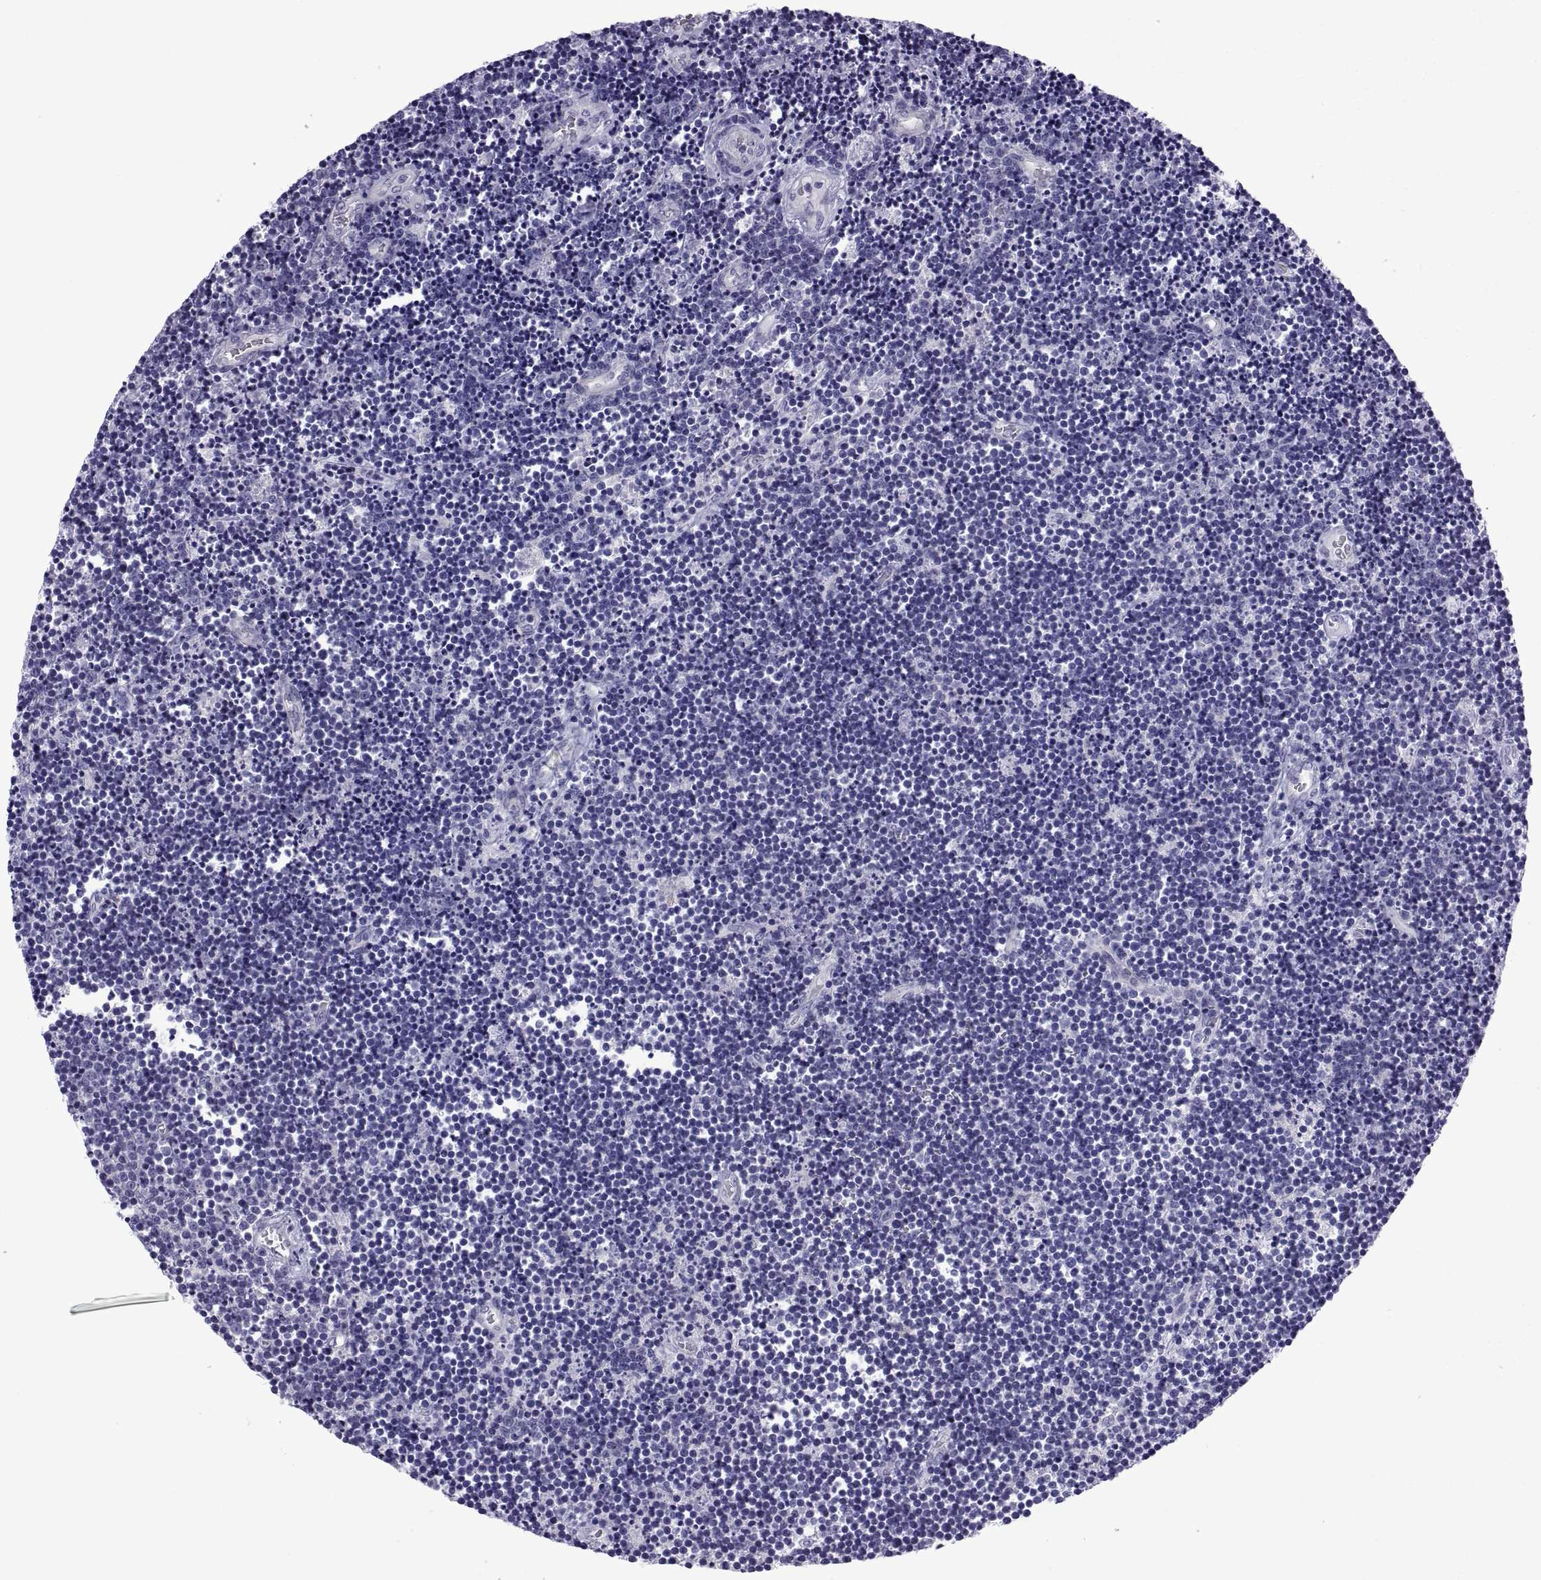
{"staining": {"intensity": "negative", "quantity": "none", "location": "none"}, "tissue": "lymphoma", "cell_type": "Tumor cells", "image_type": "cancer", "snomed": [{"axis": "morphology", "description": "Malignant lymphoma, non-Hodgkin's type, Low grade"}, {"axis": "topography", "description": "Brain"}], "caption": "IHC image of neoplastic tissue: human lymphoma stained with DAB (3,3'-diaminobenzidine) demonstrates no significant protein positivity in tumor cells. (DAB IHC with hematoxylin counter stain).", "gene": "SPDYE1", "patient": {"sex": "female", "age": 66}}